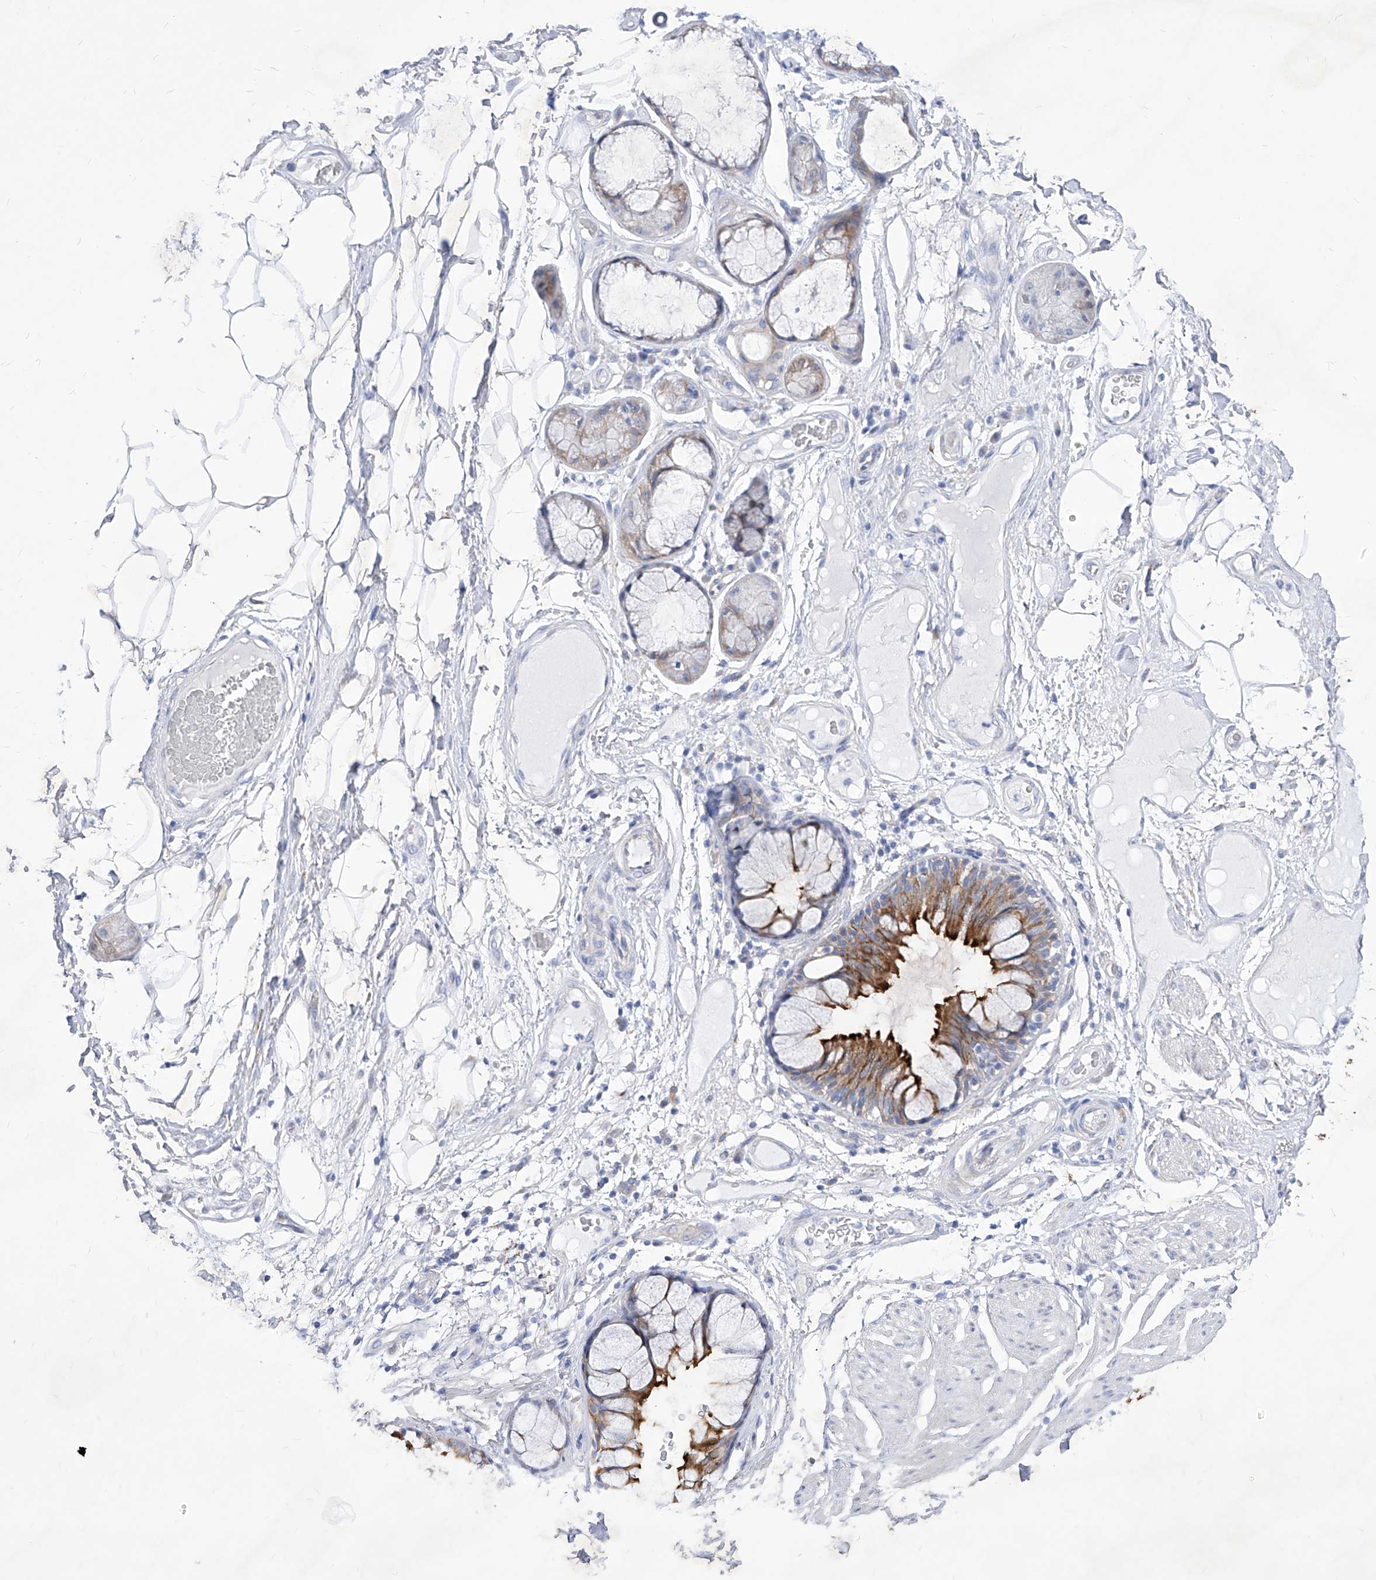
{"staining": {"intensity": "negative", "quantity": "none", "location": "none"}, "tissue": "adipose tissue", "cell_type": "Adipocytes", "image_type": "normal", "snomed": [{"axis": "morphology", "description": "Normal tissue, NOS"}, {"axis": "topography", "description": "Bronchus"}], "caption": "This photomicrograph is of normal adipose tissue stained with immunohistochemistry (IHC) to label a protein in brown with the nuclei are counter-stained blue. There is no expression in adipocytes. Brightfield microscopy of immunohistochemistry stained with DAB (brown) and hematoxylin (blue), captured at high magnification.", "gene": "C1orf87", "patient": {"sex": "male", "age": 66}}